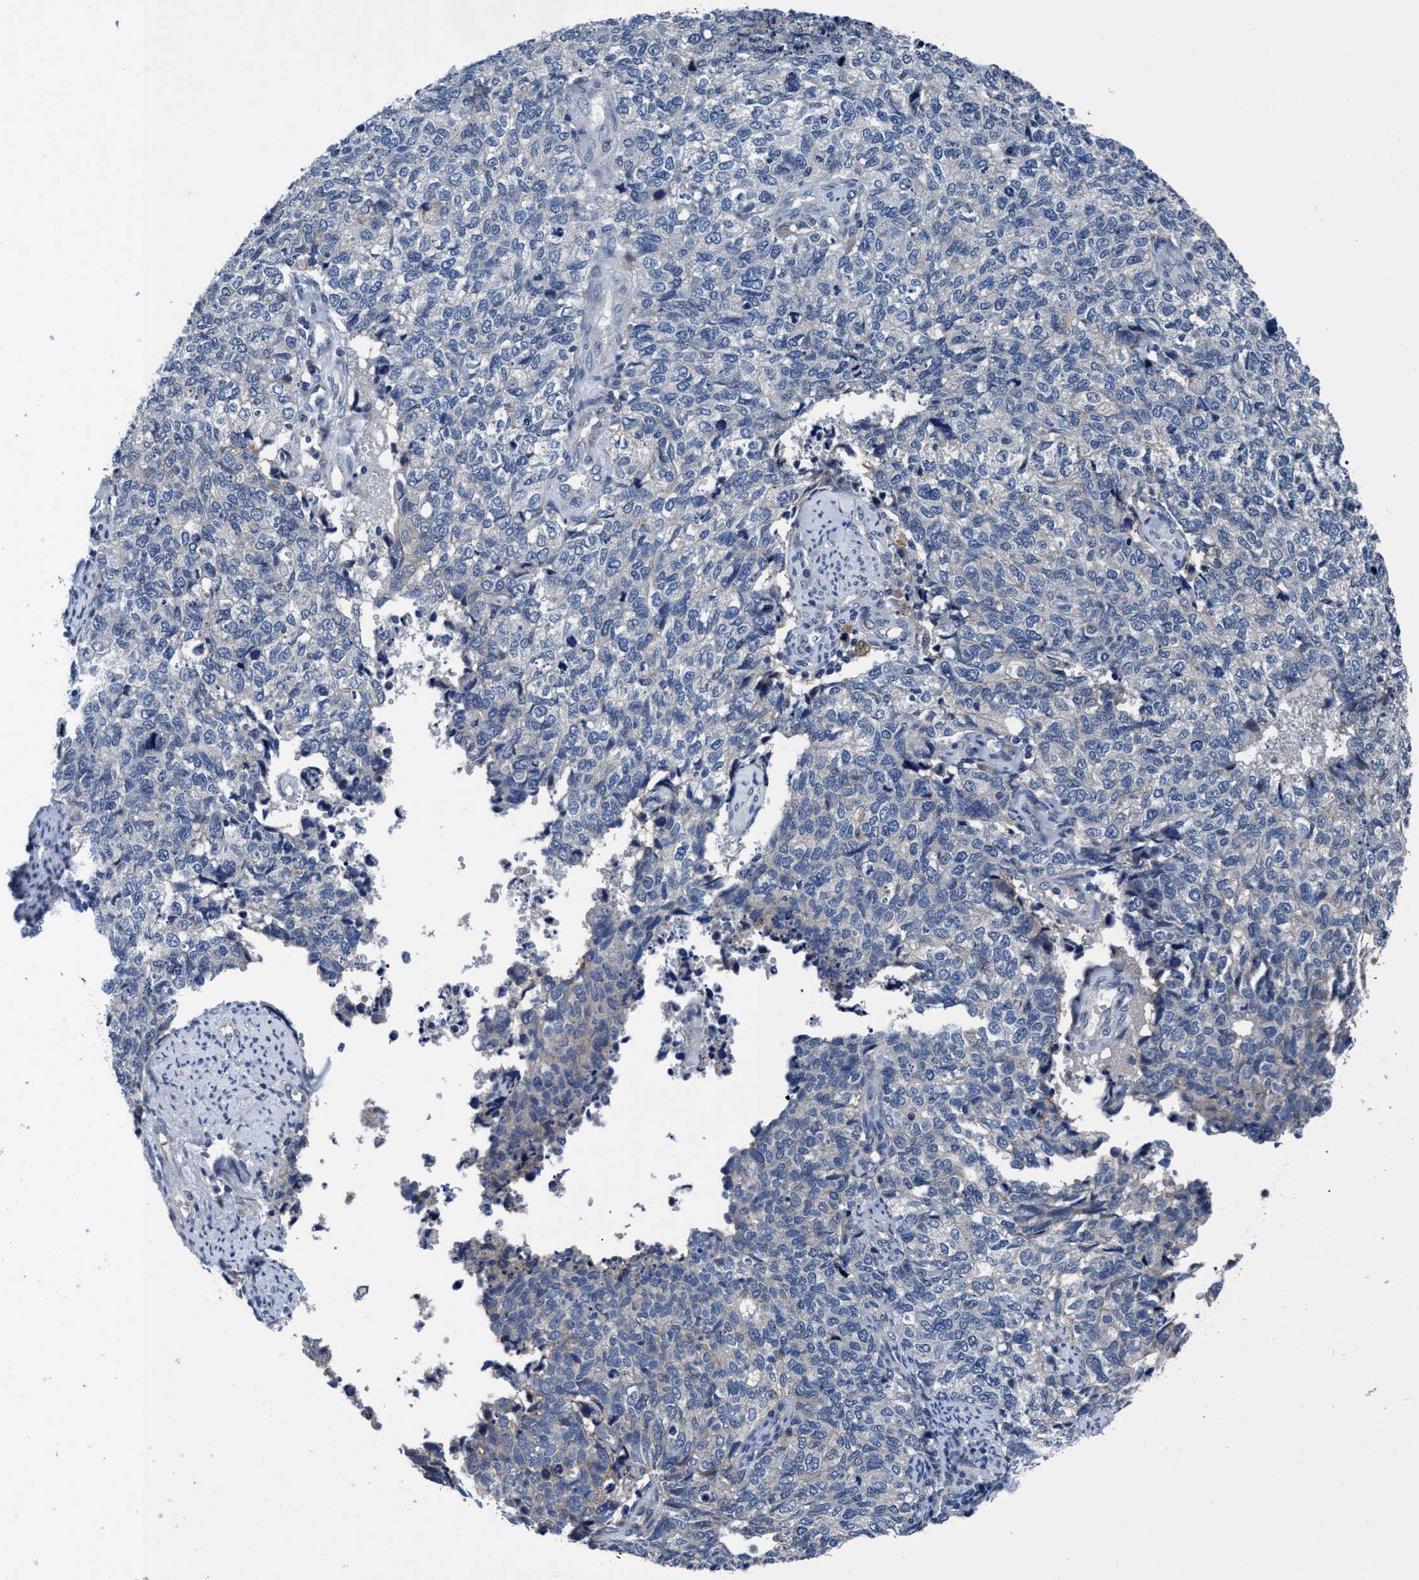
{"staining": {"intensity": "negative", "quantity": "none", "location": "none"}, "tissue": "cervical cancer", "cell_type": "Tumor cells", "image_type": "cancer", "snomed": [{"axis": "morphology", "description": "Squamous cell carcinoma, NOS"}, {"axis": "topography", "description": "Cervix"}], "caption": "This is an immunohistochemistry micrograph of human cervical cancer (squamous cell carcinoma). There is no staining in tumor cells.", "gene": "TMEM94", "patient": {"sex": "female", "age": 63}}